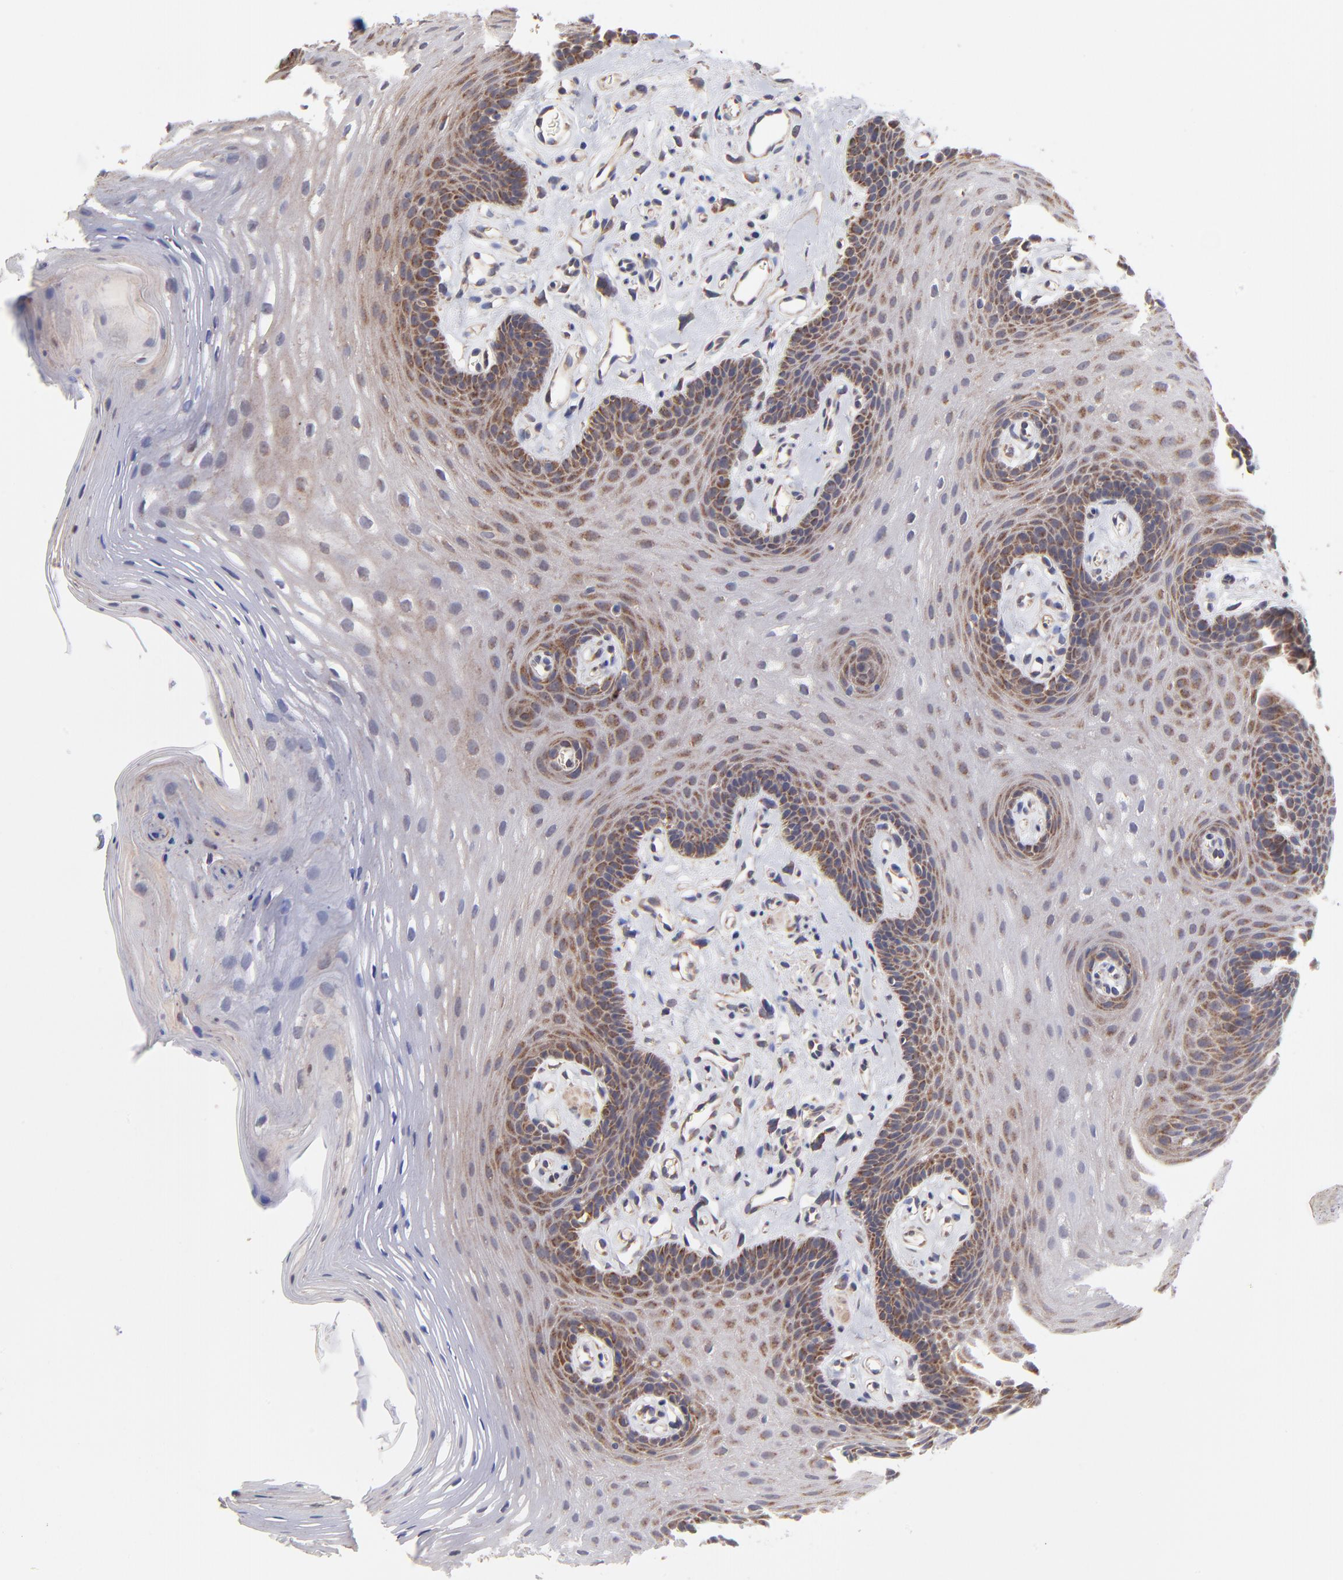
{"staining": {"intensity": "strong", "quantity": "25%-75%", "location": "cytoplasmic/membranous"}, "tissue": "oral mucosa", "cell_type": "Squamous epithelial cells", "image_type": "normal", "snomed": [{"axis": "morphology", "description": "Normal tissue, NOS"}, {"axis": "topography", "description": "Oral tissue"}], "caption": "Immunohistochemistry of unremarkable human oral mucosa demonstrates high levels of strong cytoplasmic/membranous positivity in approximately 25%-75% of squamous epithelial cells. The staining is performed using DAB brown chromogen to label protein expression. The nuclei are counter-stained blue using hematoxylin.", "gene": "UBE2H", "patient": {"sex": "male", "age": 62}}